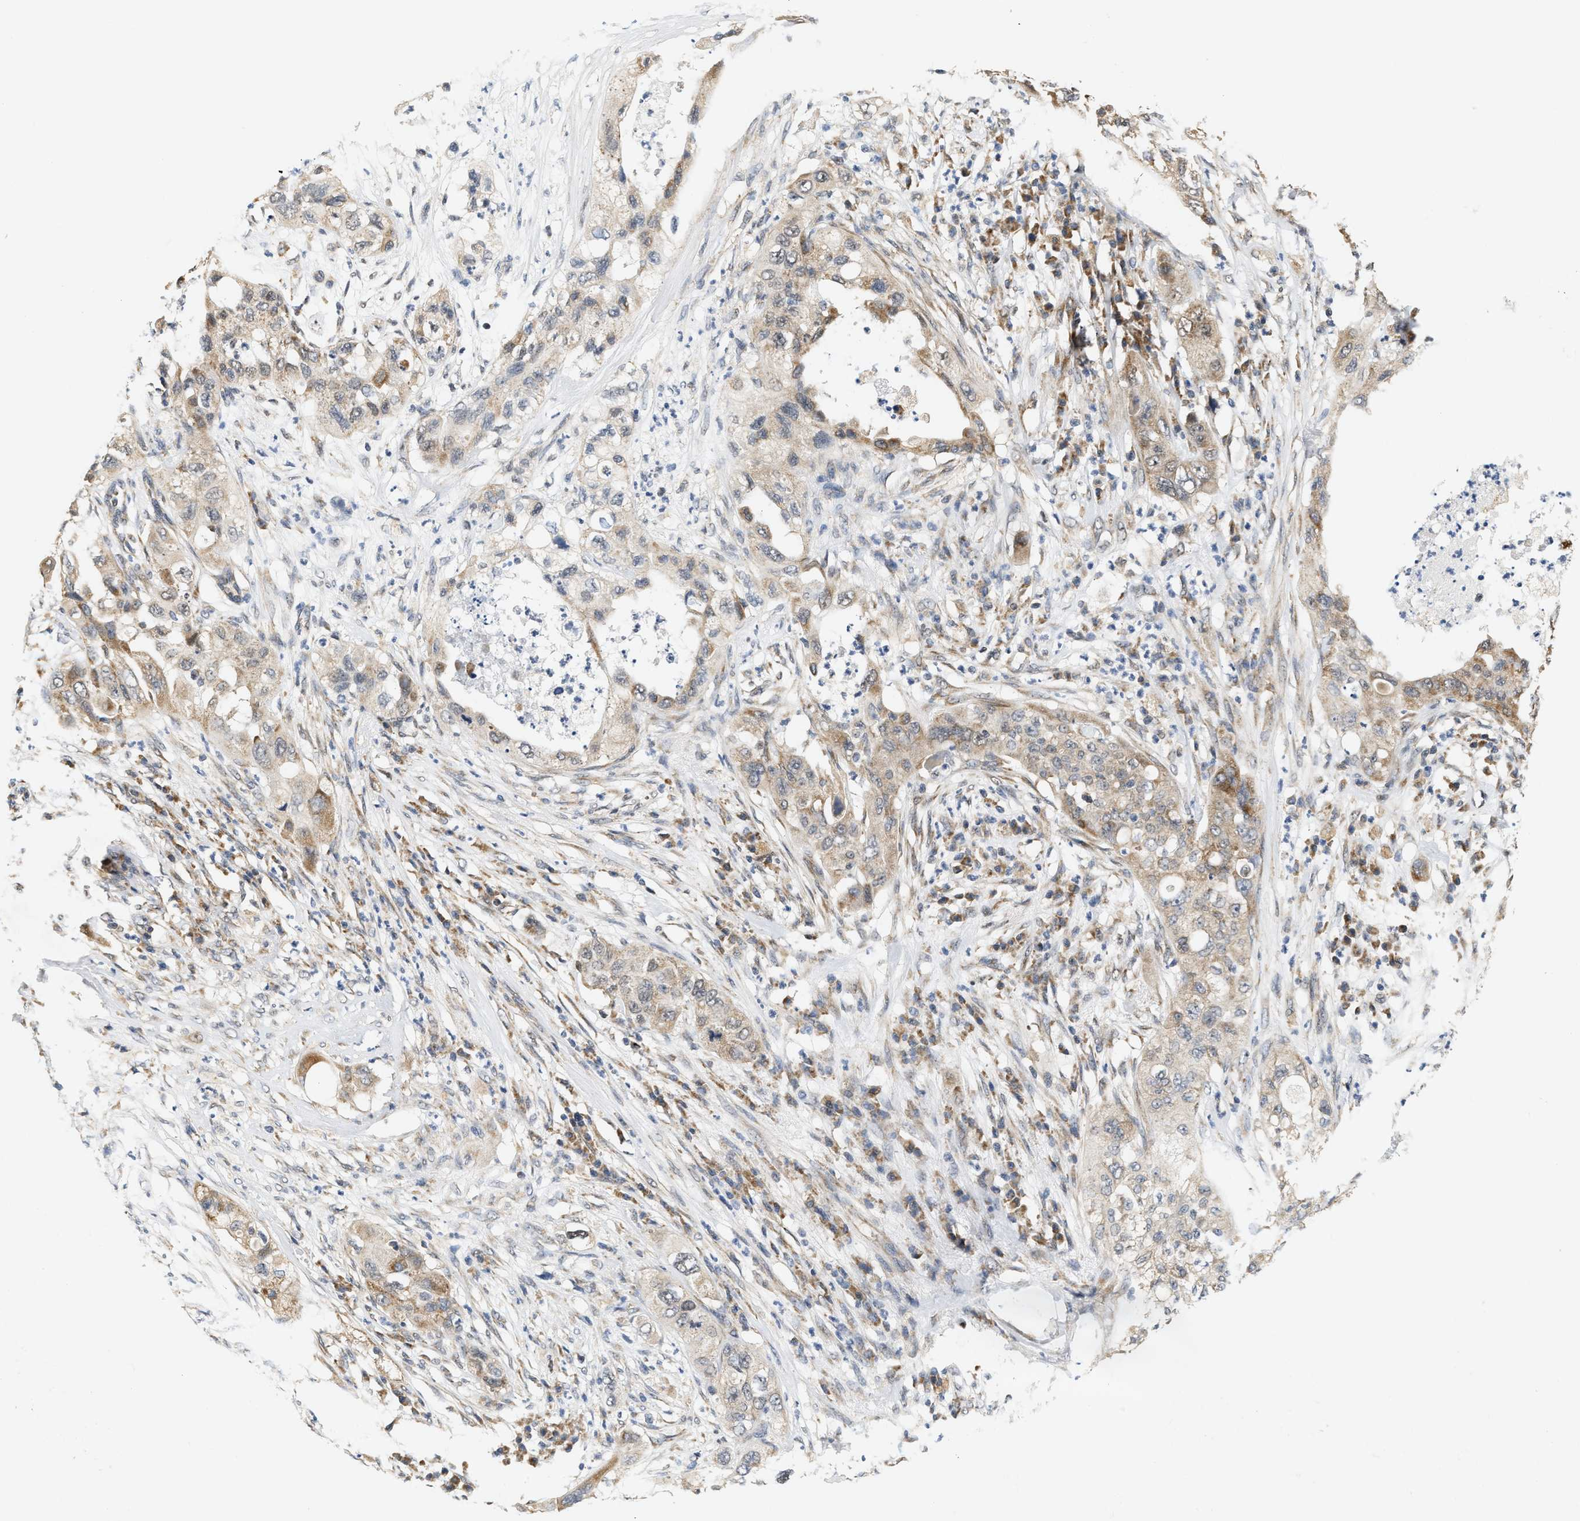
{"staining": {"intensity": "weak", "quantity": ">75%", "location": "cytoplasmic/membranous"}, "tissue": "pancreatic cancer", "cell_type": "Tumor cells", "image_type": "cancer", "snomed": [{"axis": "morphology", "description": "Adenocarcinoma, NOS"}, {"axis": "topography", "description": "Pancreas"}], "caption": "A histopathology image of human pancreatic cancer (adenocarcinoma) stained for a protein shows weak cytoplasmic/membranous brown staining in tumor cells.", "gene": "GIGYF1", "patient": {"sex": "female", "age": 78}}